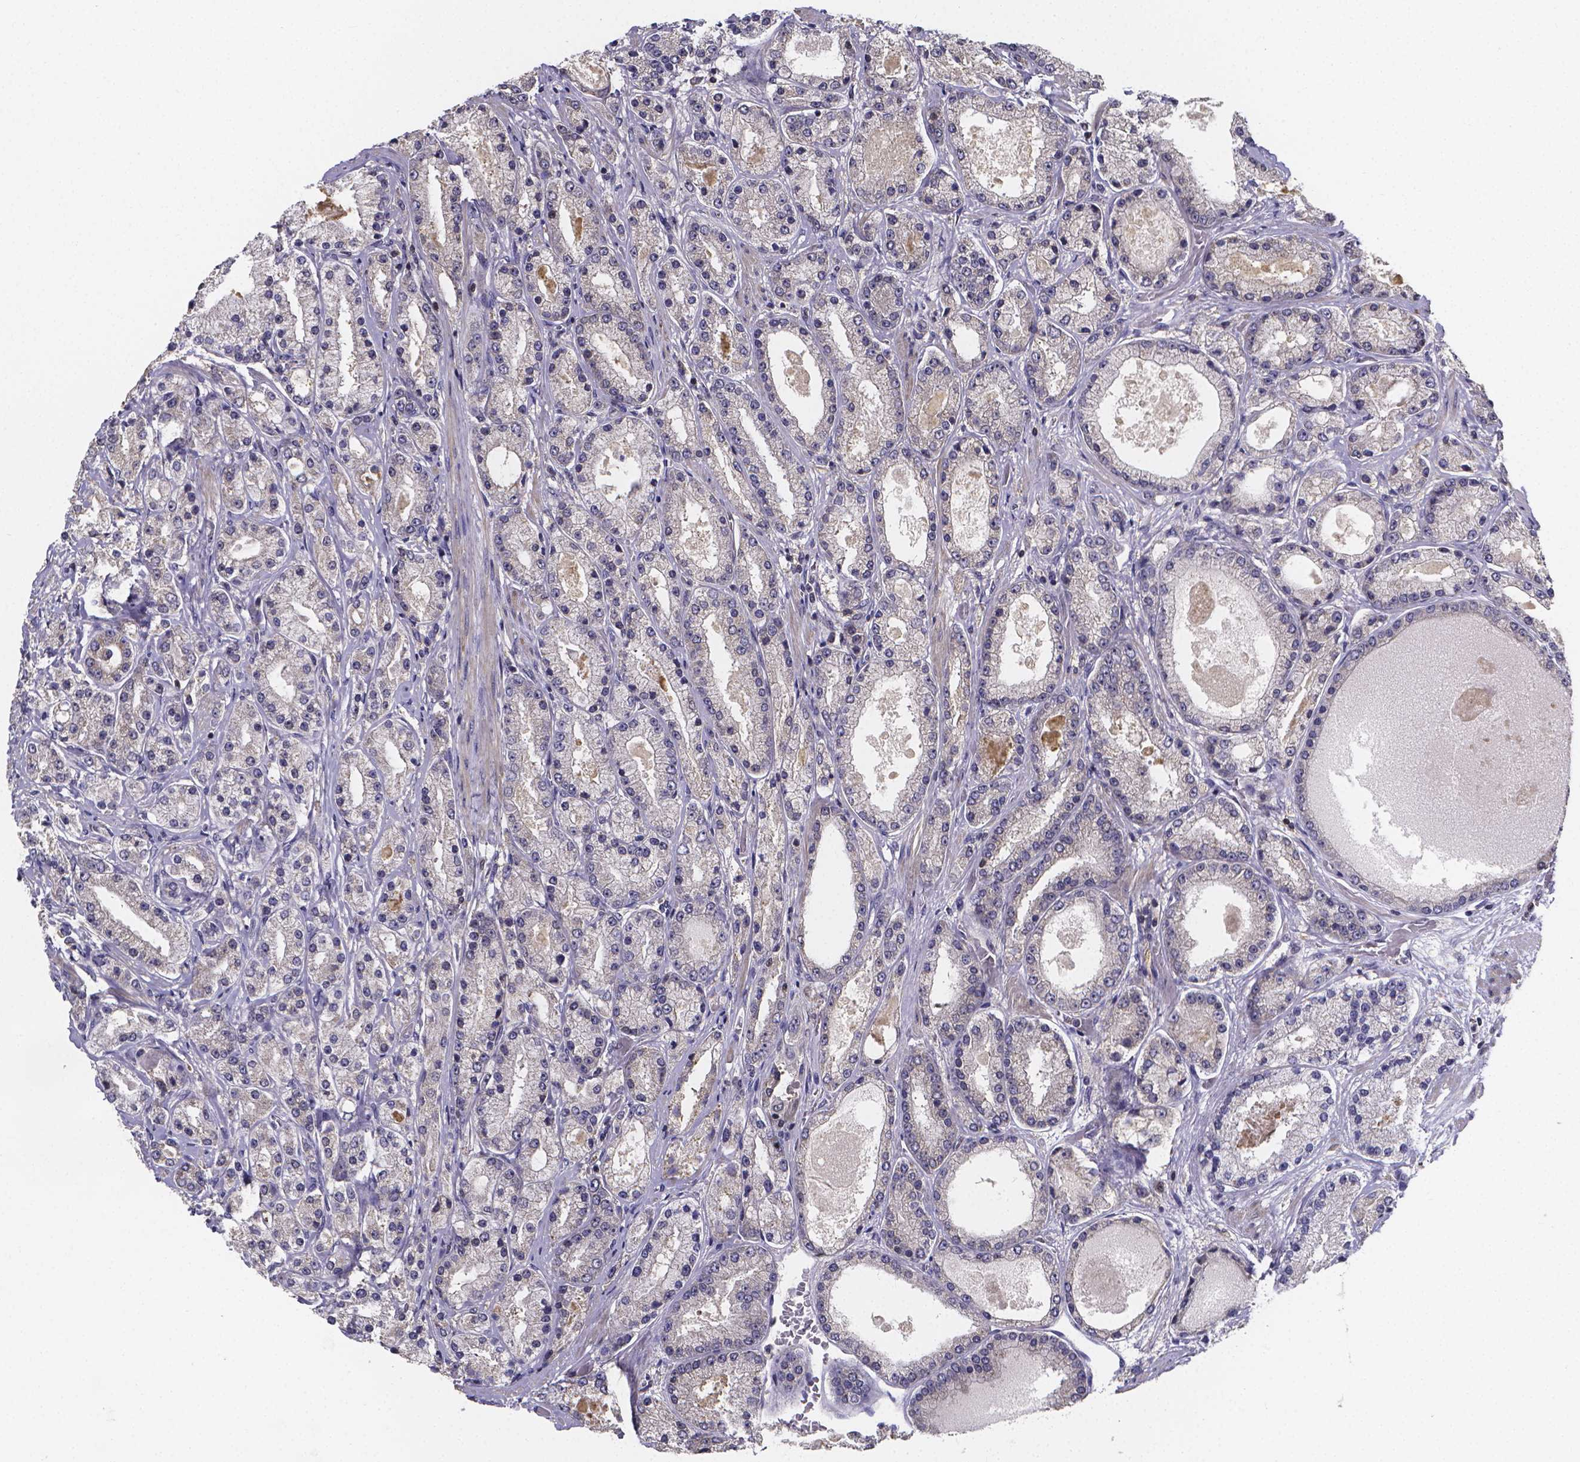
{"staining": {"intensity": "weak", "quantity": "<25%", "location": "cytoplasmic/membranous,nuclear"}, "tissue": "prostate cancer", "cell_type": "Tumor cells", "image_type": "cancer", "snomed": [{"axis": "morphology", "description": "Adenocarcinoma, High grade"}, {"axis": "topography", "description": "Prostate"}], "caption": "The immunohistochemistry micrograph has no significant expression in tumor cells of prostate adenocarcinoma (high-grade) tissue.", "gene": "PAH", "patient": {"sex": "male", "age": 67}}